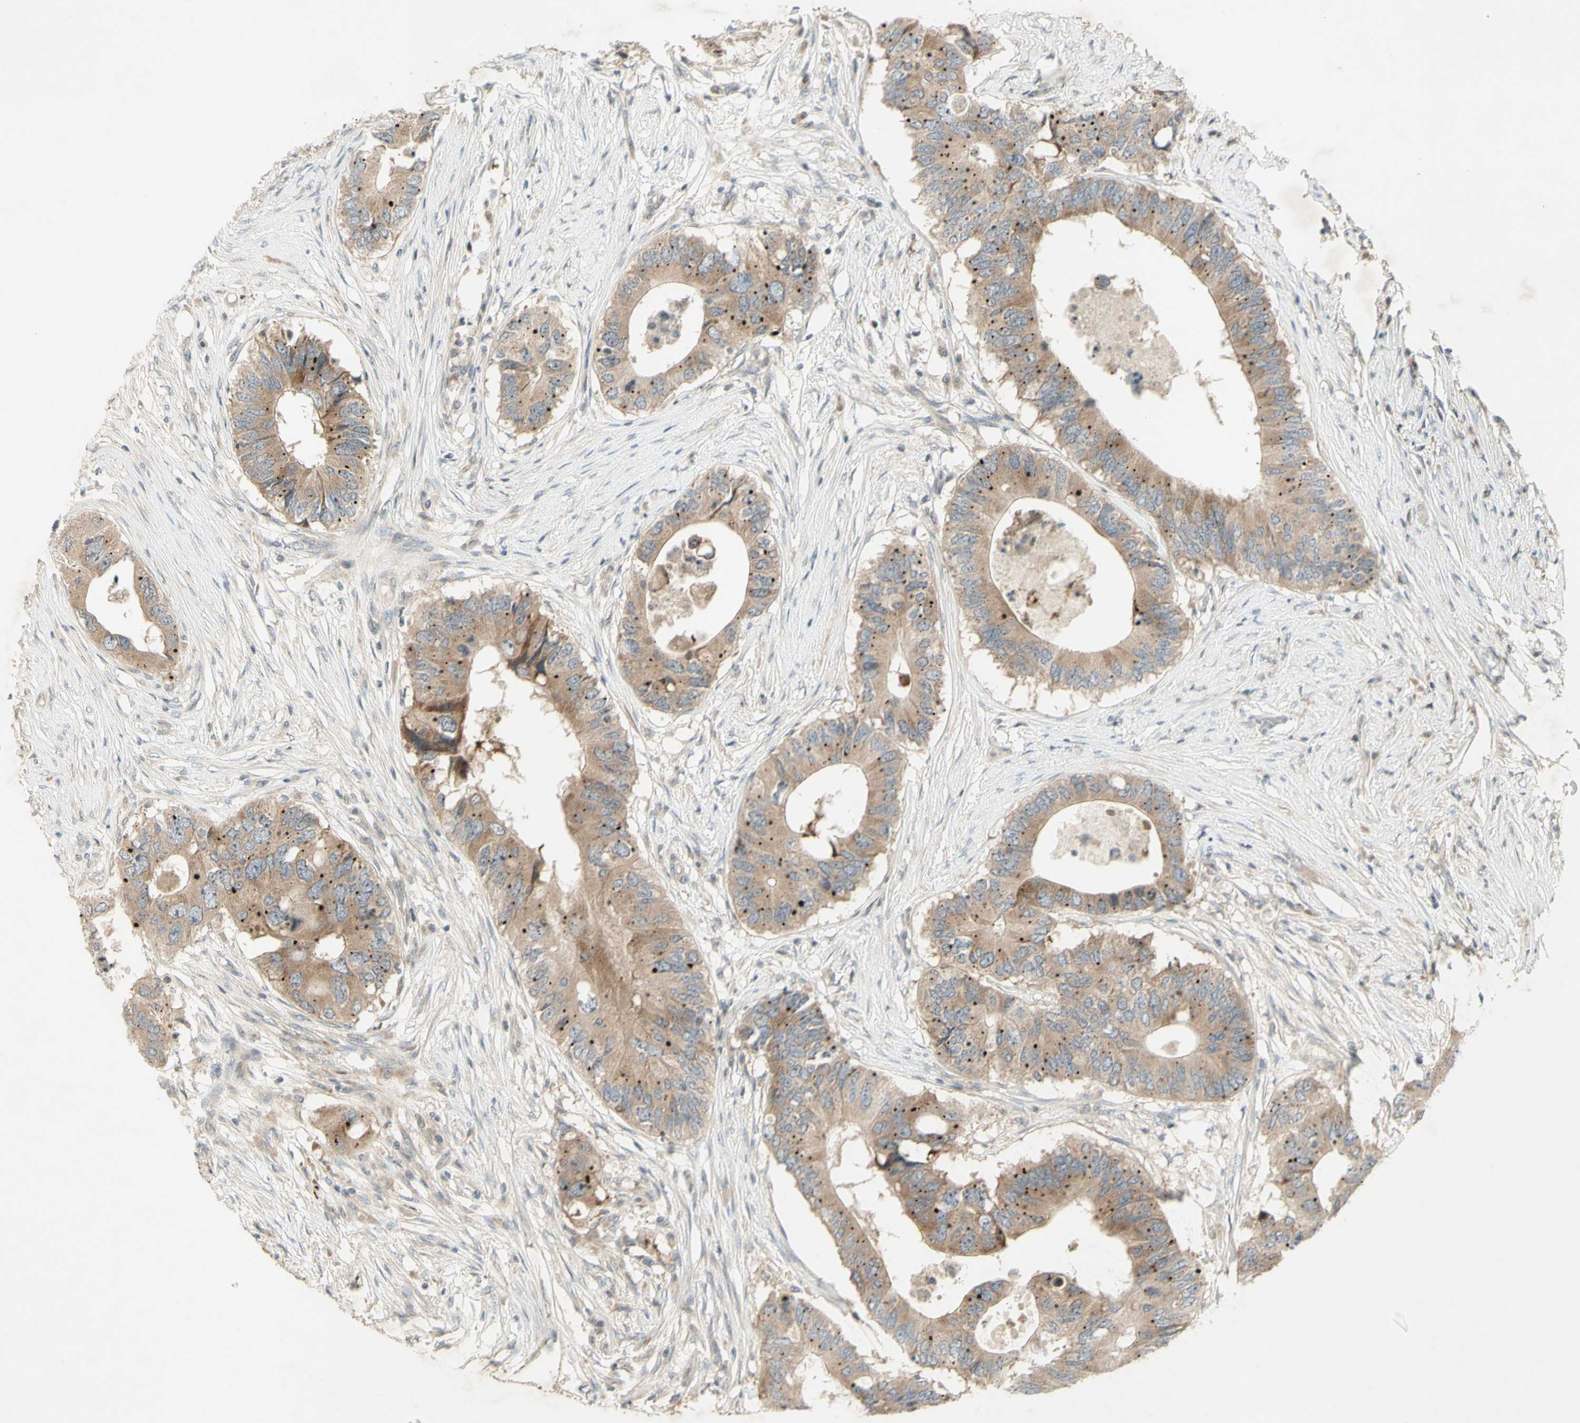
{"staining": {"intensity": "moderate", "quantity": "25%-75%", "location": "cytoplasmic/membranous"}, "tissue": "colorectal cancer", "cell_type": "Tumor cells", "image_type": "cancer", "snomed": [{"axis": "morphology", "description": "Adenocarcinoma, NOS"}, {"axis": "topography", "description": "Colon"}], "caption": "Immunohistochemistry (IHC) (DAB) staining of colorectal cancer (adenocarcinoma) shows moderate cytoplasmic/membranous protein positivity in about 25%-75% of tumor cells. Nuclei are stained in blue.", "gene": "ETF1", "patient": {"sex": "male", "age": 71}}